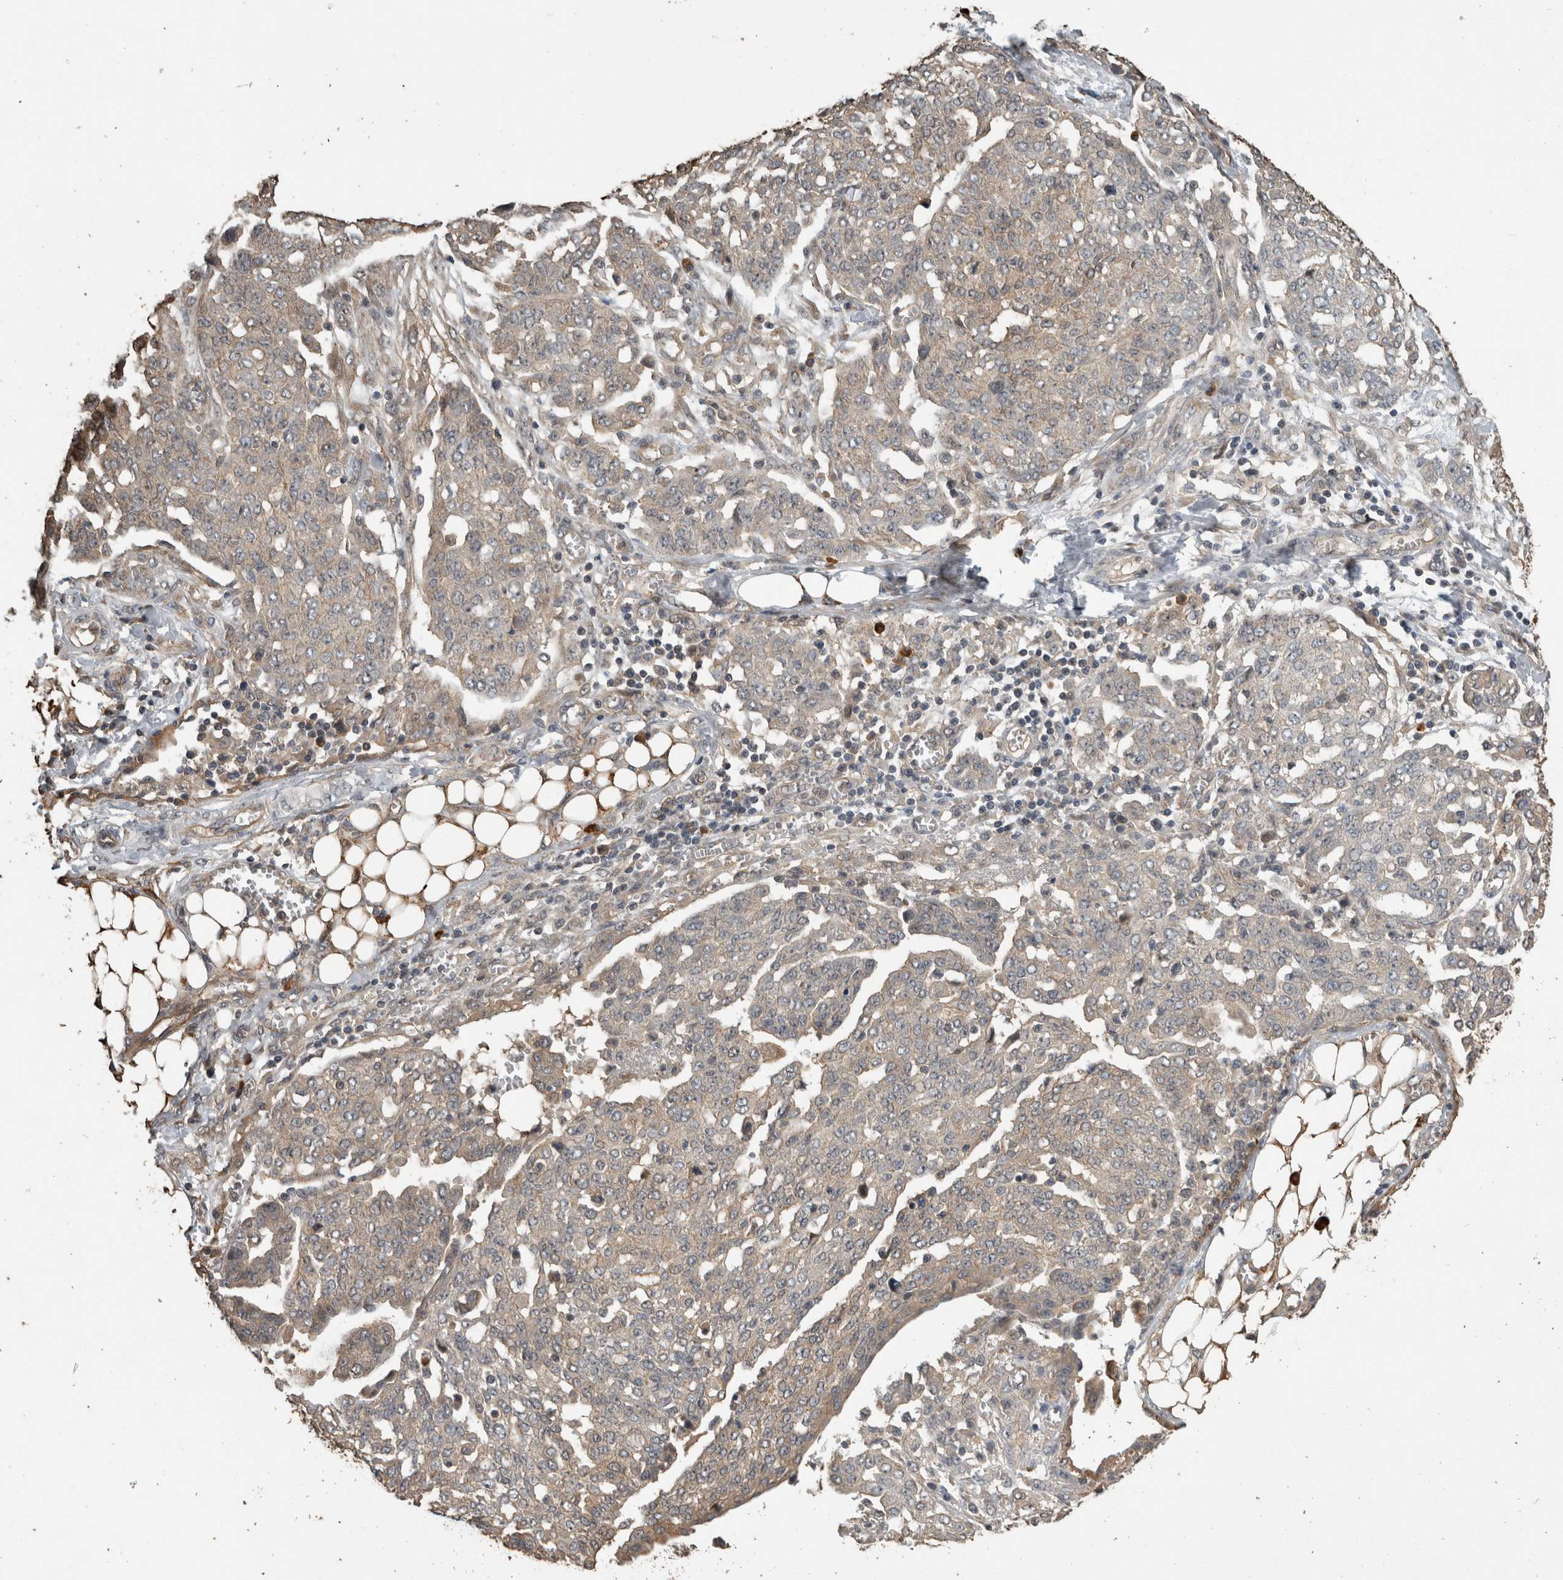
{"staining": {"intensity": "weak", "quantity": "25%-75%", "location": "cytoplasmic/membranous"}, "tissue": "ovarian cancer", "cell_type": "Tumor cells", "image_type": "cancer", "snomed": [{"axis": "morphology", "description": "Cystadenocarcinoma, serous, NOS"}, {"axis": "topography", "description": "Soft tissue"}, {"axis": "topography", "description": "Ovary"}], "caption": "Ovarian cancer stained with DAB (3,3'-diaminobenzidine) immunohistochemistry (IHC) shows low levels of weak cytoplasmic/membranous expression in about 25%-75% of tumor cells. The protein is stained brown, and the nuclei are stained in blue (DAB (3,3'-diaminobenzidine) IHC with brightfield microscopy, high magnification).", "gene": "RHPN1", "patient": {"sex": "female", "age": 57}}